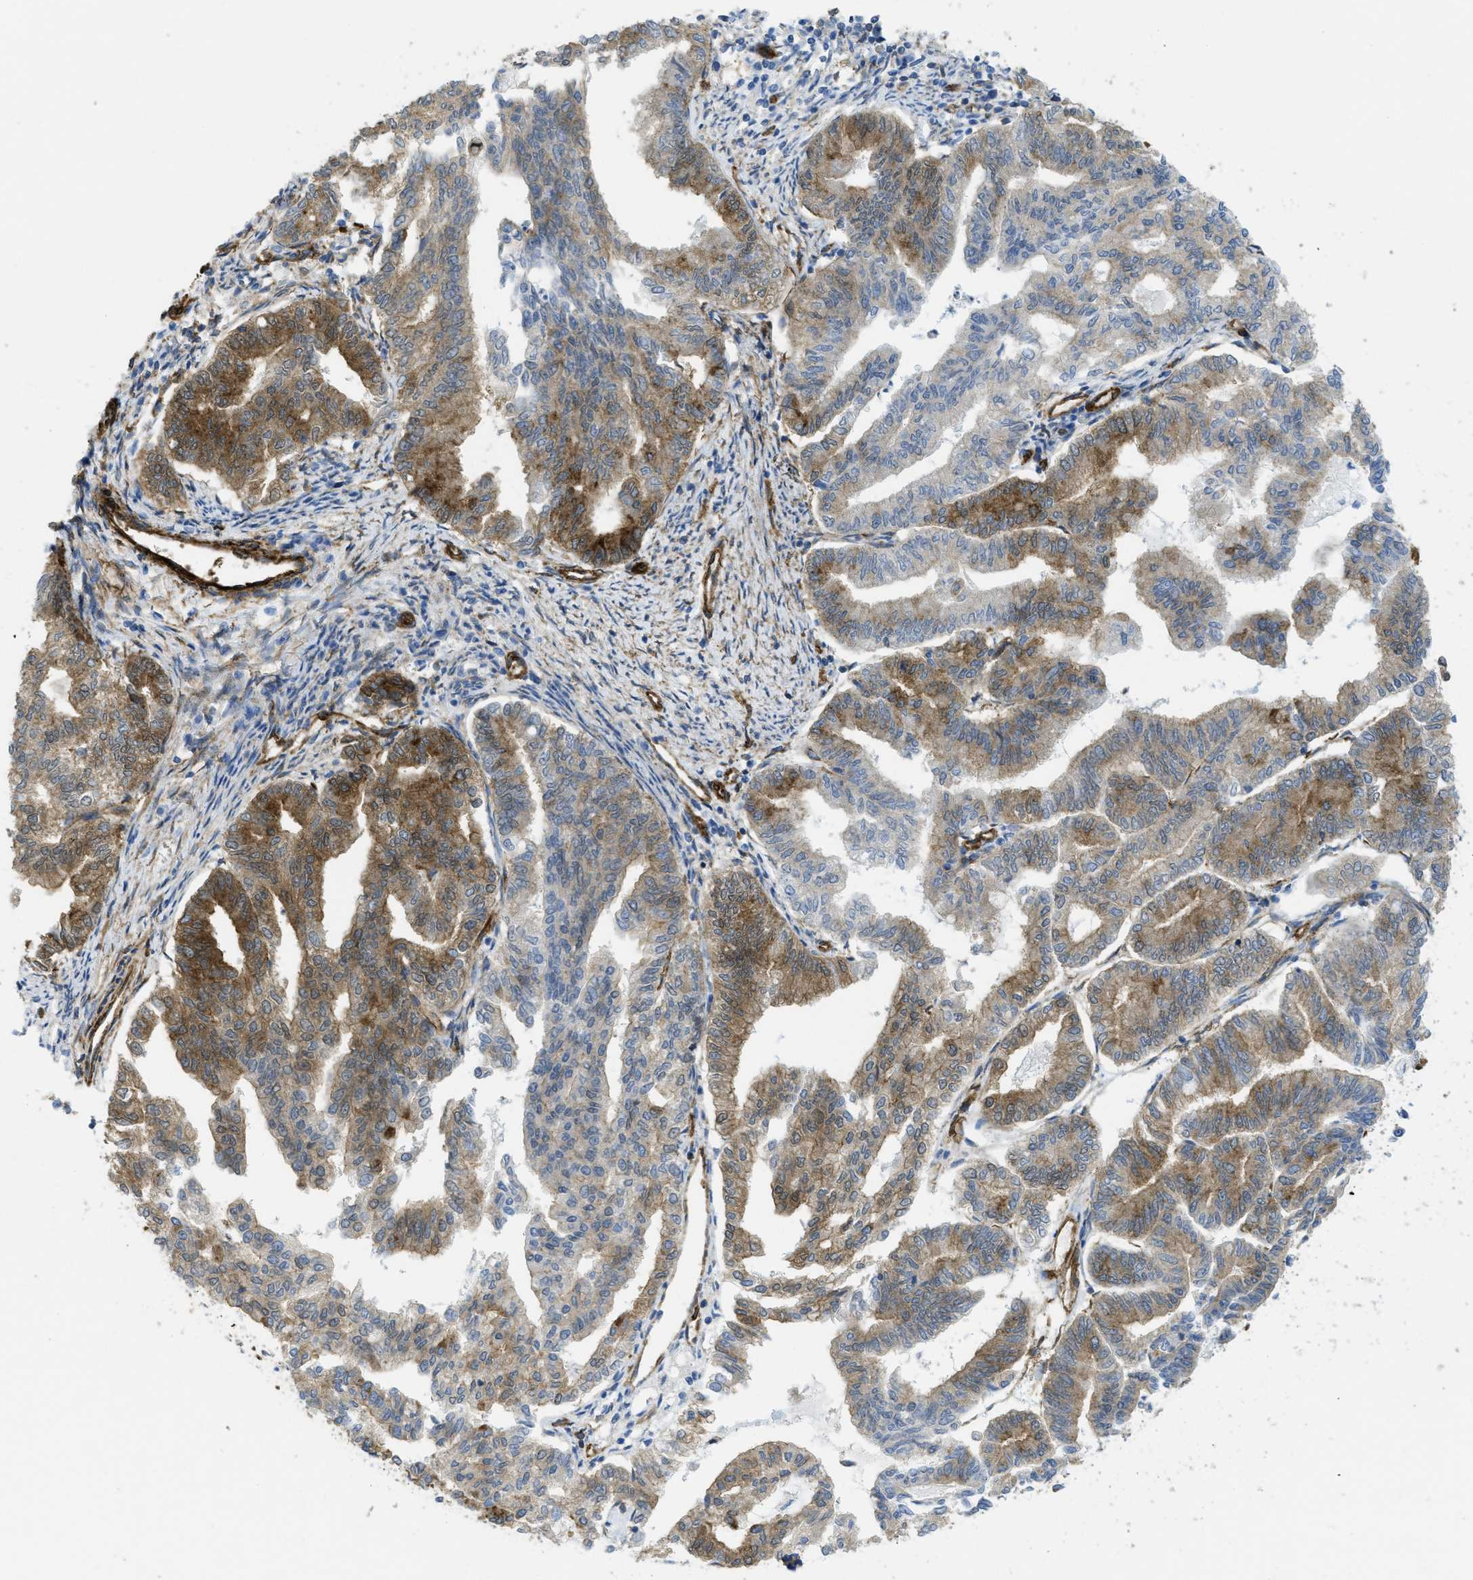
{"staining": {"intensity": "strong", "quantity": "25%-75%", "location": "cytoplasmic/membranous"}, "tissue": "endometrial cancer", "cell_type": "Tumor cells", "image_type": "cancer", "snomed": [{"axis": "morphology", "description": "Adenocarcinoma, NOS"}, {"axis": "topography", "description": "Endometrium"}], "caption": "About 25%-75% of tumor cells in human endometrial cancer reveal strong cytoplasmic/membranous protein positivity as visualized by brown immunohistochemical staining.", "gene": "HIP1", "patient": {"sex": "female", "age": 79}}